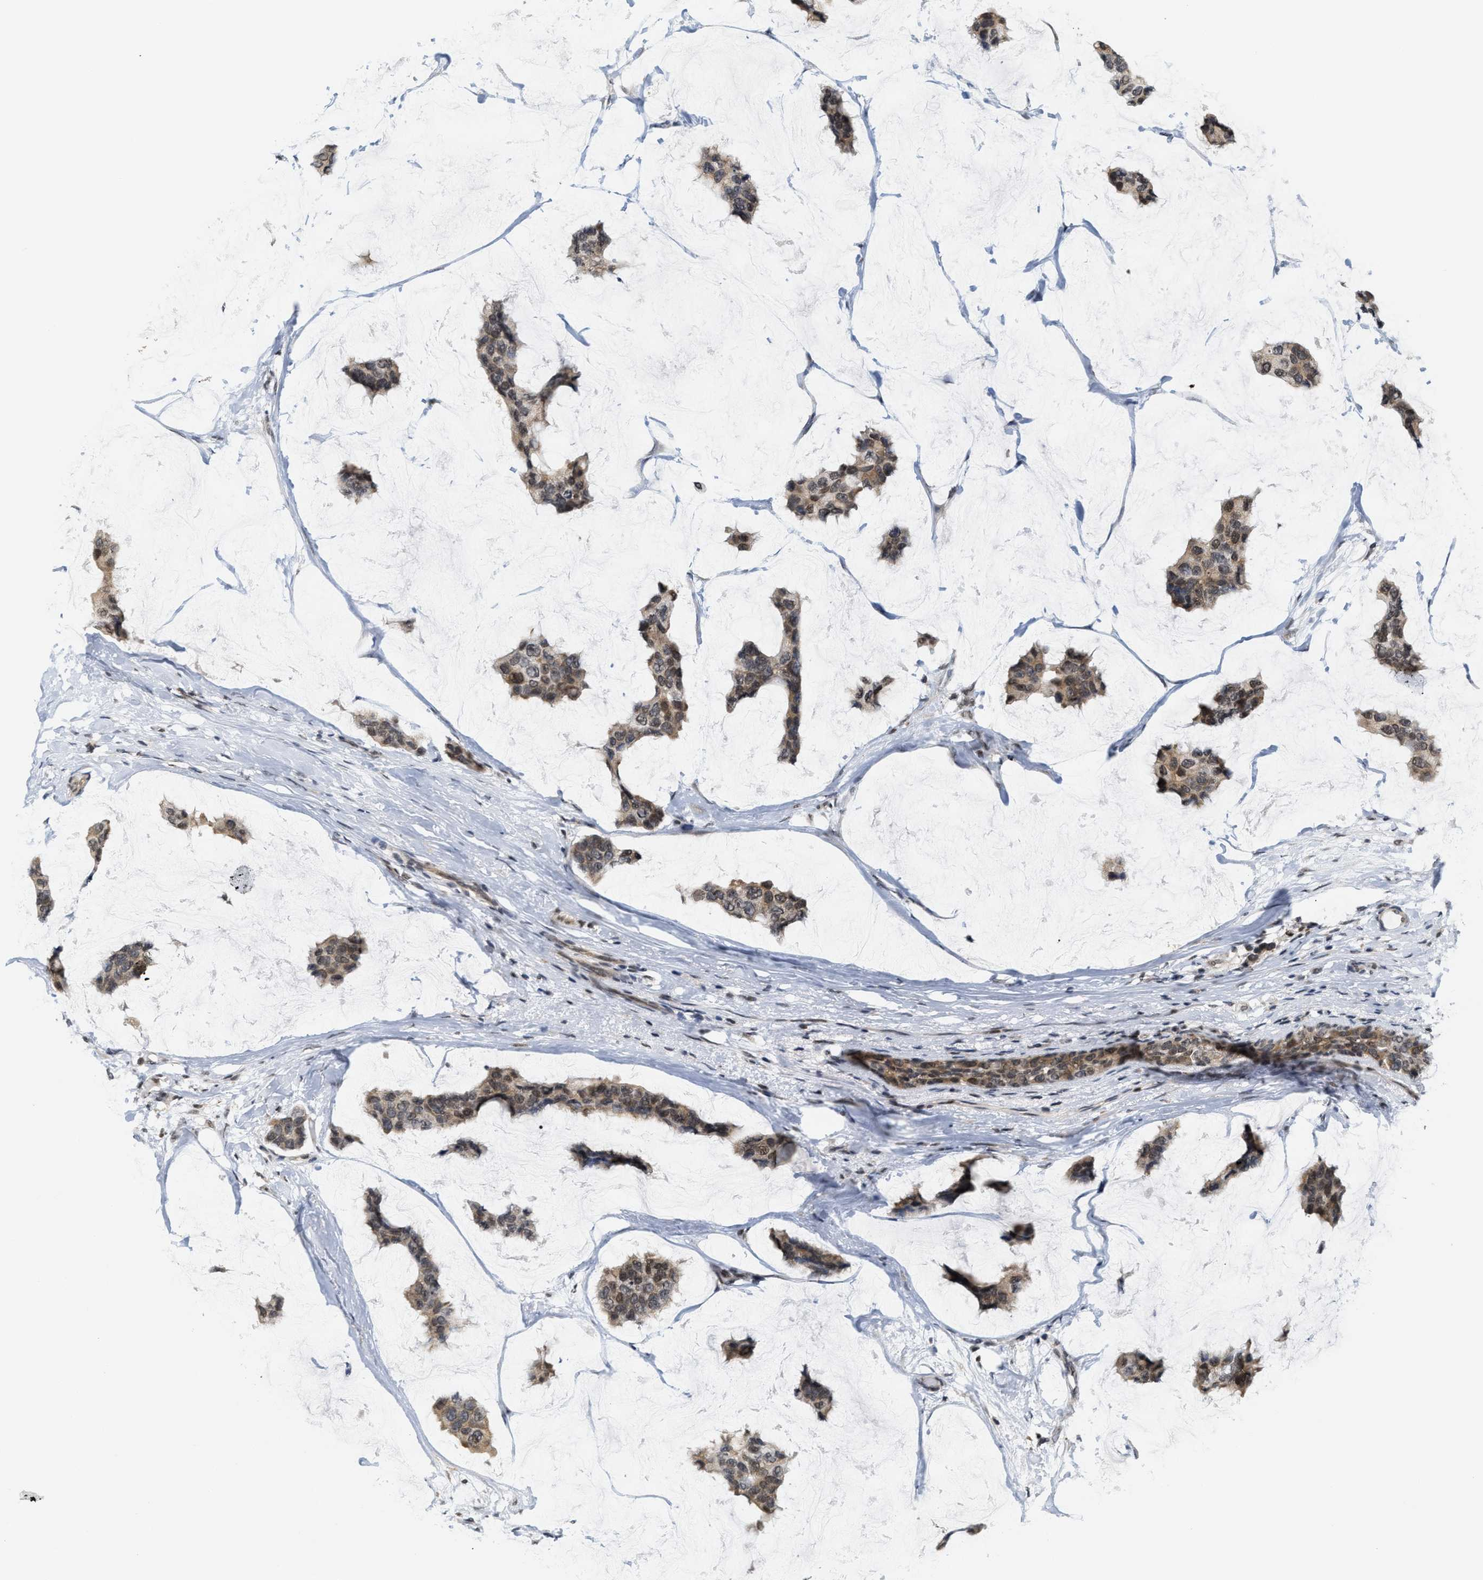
{"staining": {"intensity": "moderate", "quantity": ">75%", "location": "cytoplasmic/membranous,nuclear"}, "tissue": "breast cancer", "cell_type": "Tumor cells", "image_type": "cancer", "snomed": [{"axis": "morphology", "description": "Normal tissue, NOS"}, {"axis": "morphology", "description": "Duct carcinoma"}, {"axis": "topography", "description": "Breast"}], "caption": "A high-resolution photomicrograph shows immunohistochemistry (IHC) staining of breast cancer (infiltrating ductal carcinoma), which shows moderate cytoplasmic/membranous and nuclear staining in about >75% of tumor cells.", "gene": "ANKRD6", "patient": {"sex": "female", "age": 50}}